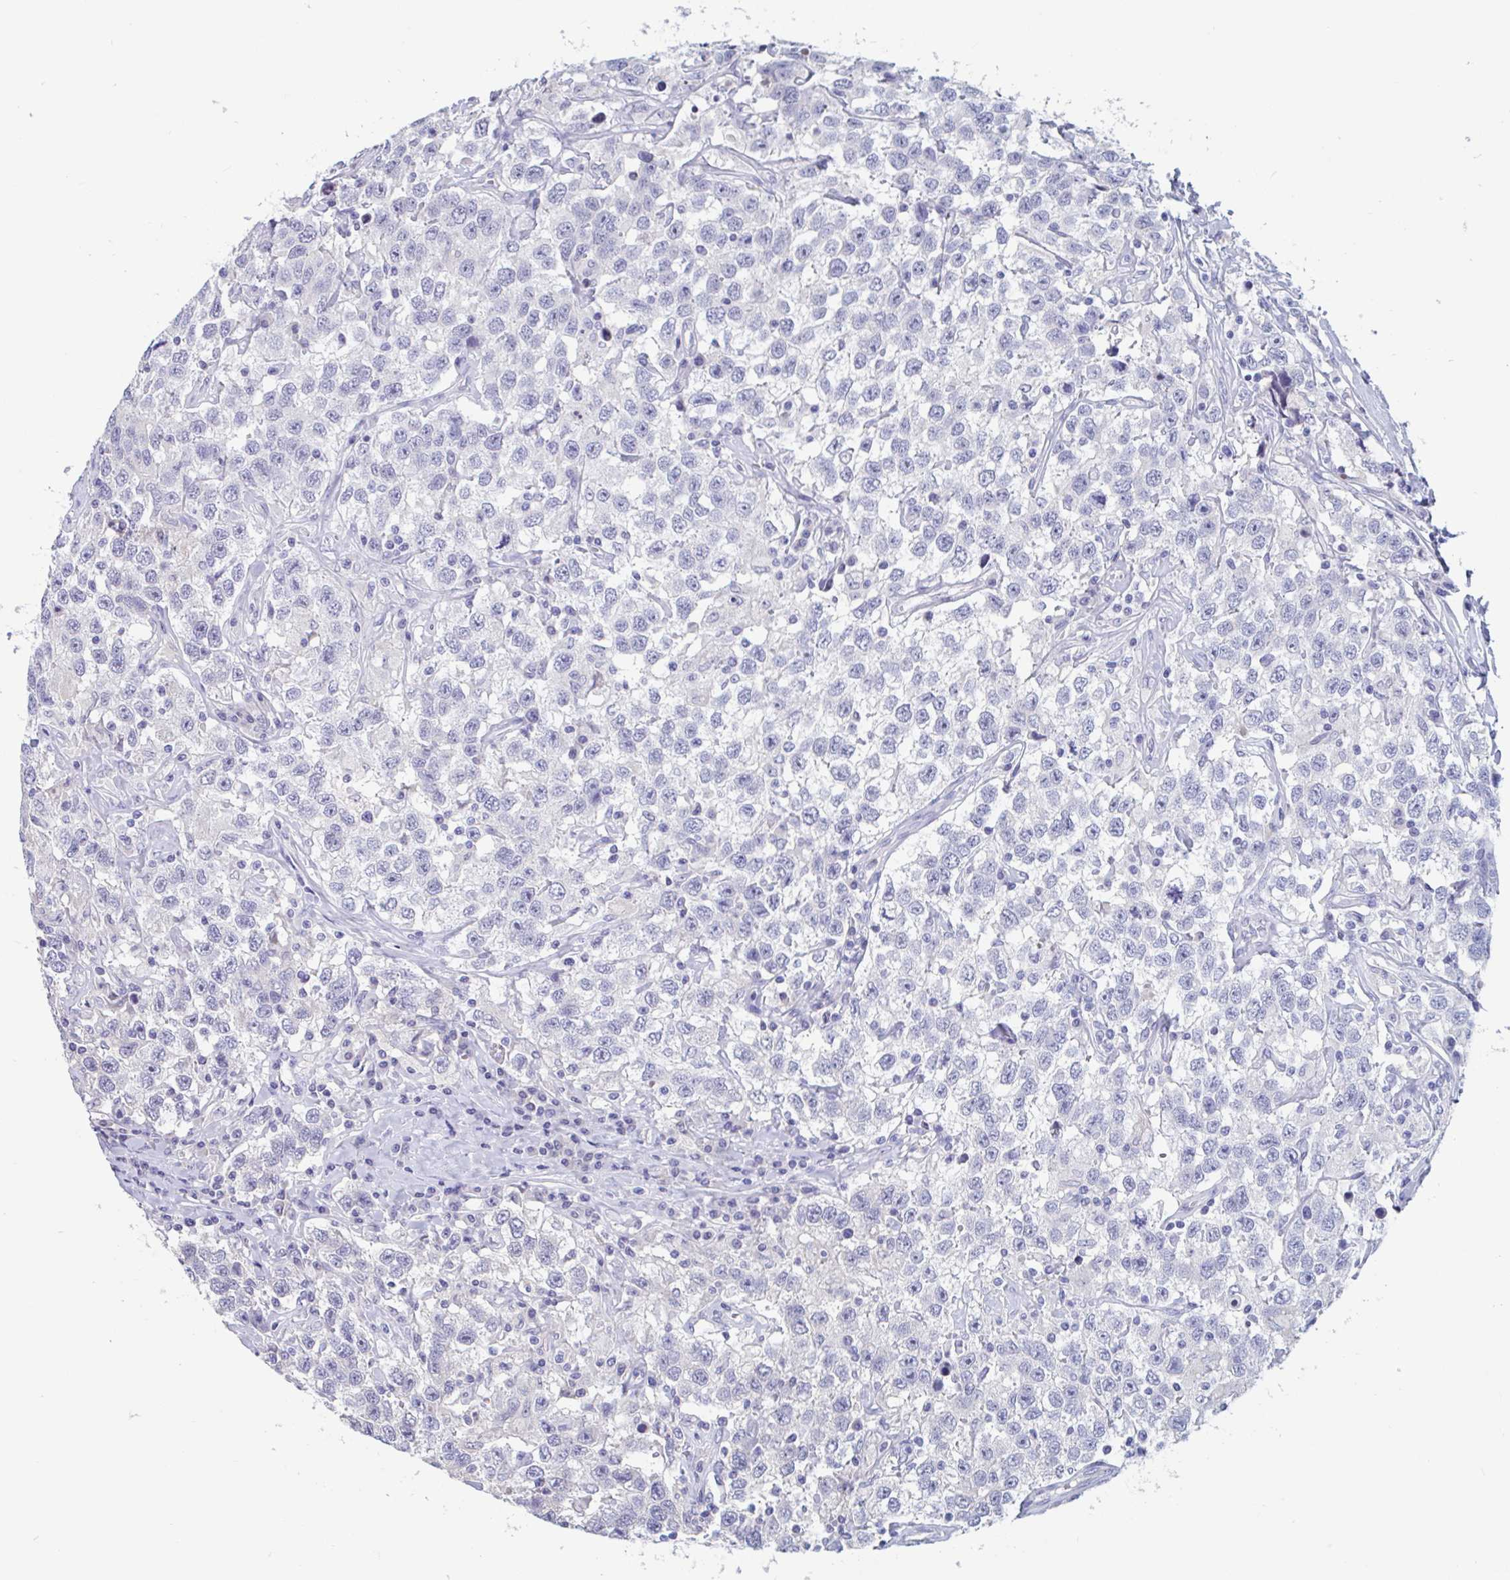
{"staining": {"intensity": "negative", "quantity": "none", "location": "none"}, "tissue": "testis cancer", "cell_type": "Tumor cells", "image_type": "cancer", "snomed": [{"axis": "morphology", "description": "Seminoma, NOS"}, {"axis": "topography", "description": "Testis"}], "caption": "This is an immunohistochemistry histopathology image of testis cancer. There is no staining in tumor cells.", "gene": "UNKL", "patient": {"sex": "male", "age": 41}}